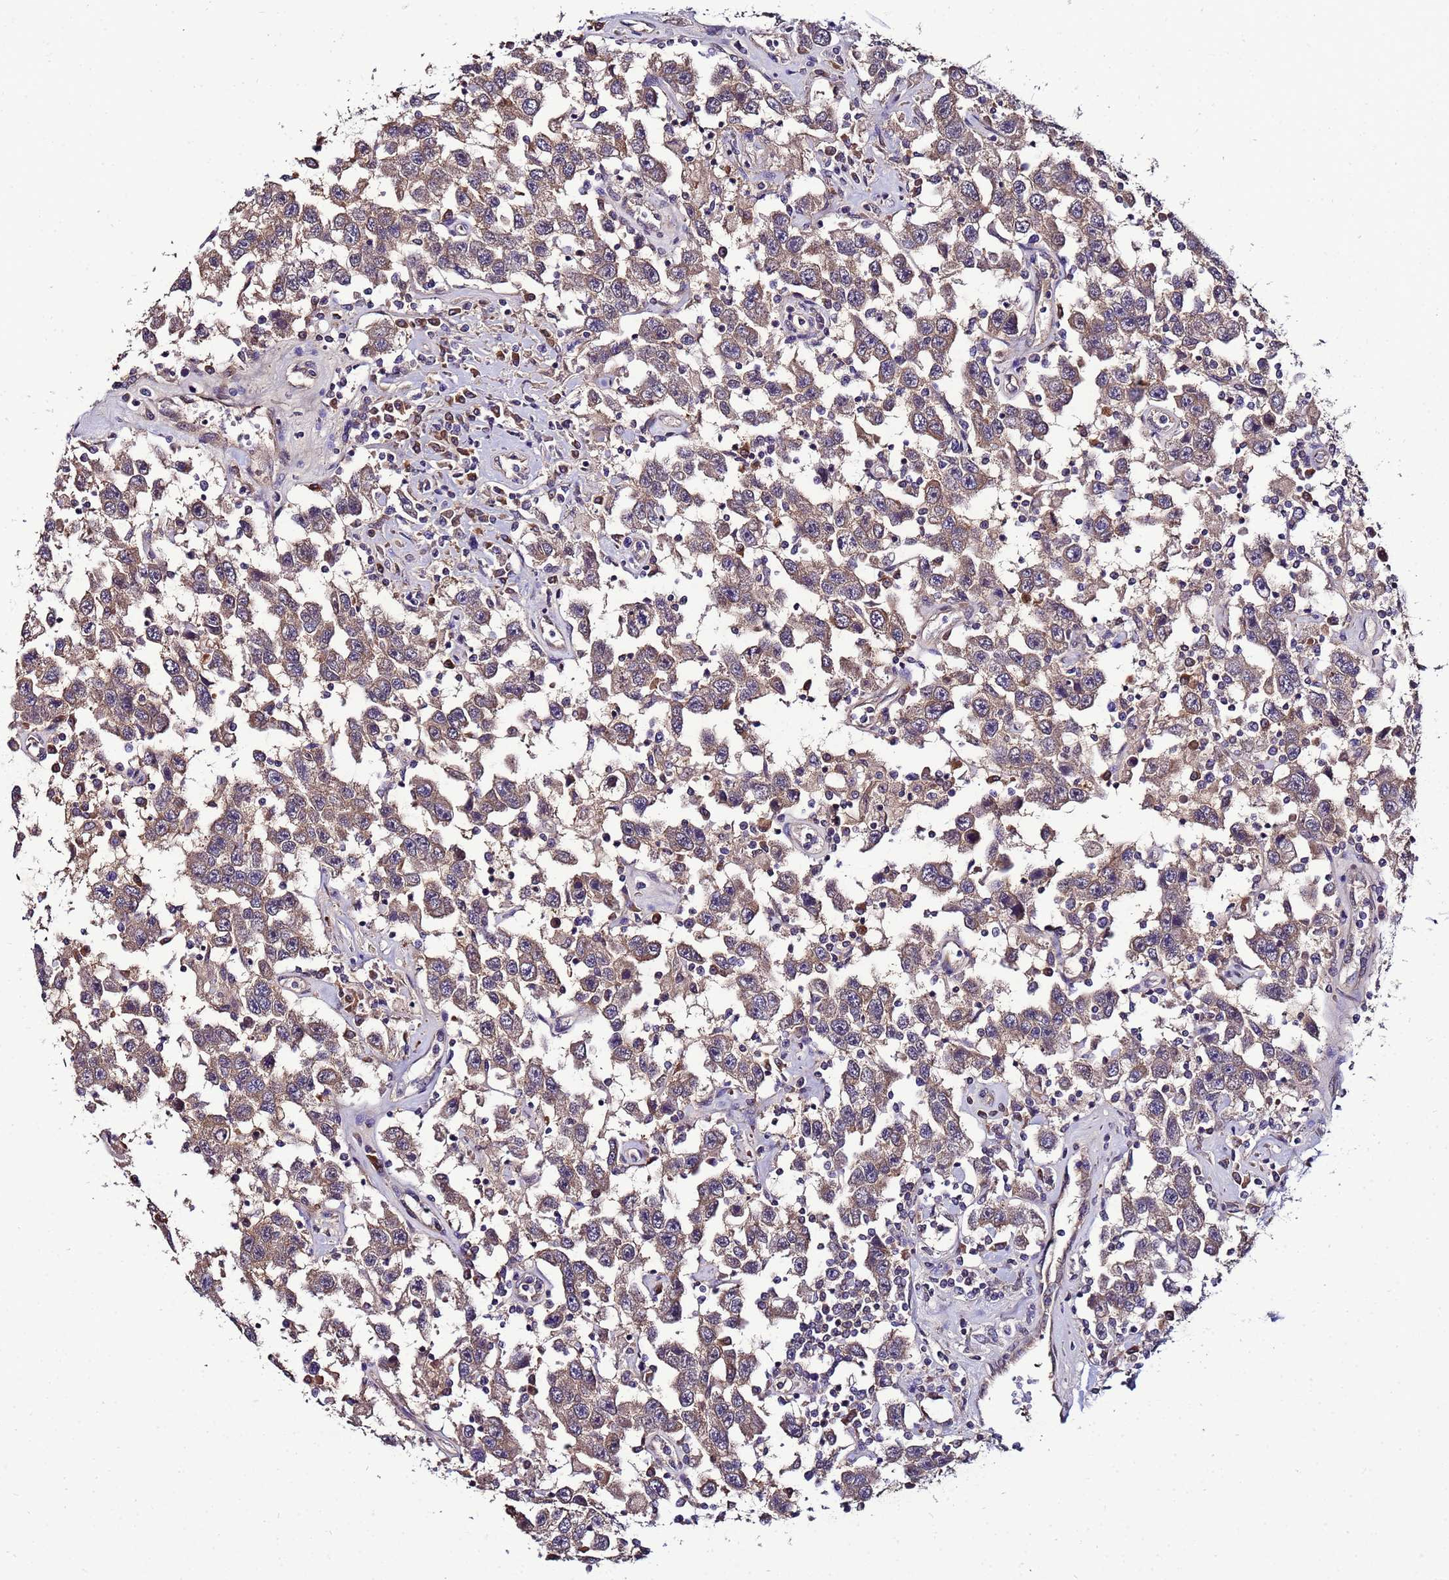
{"staining": {"intensity": "weak", "quantity": ">75%", "location": "cytoplasmic/membranous"}, "tissue": "testis cancer", "cell_type": "Tumor cells", "image_type": "cancer", "snomed": [{"axis": "morphology", "description": "Seminoma, NOS"}, {"axis": "topography", "description": "Testis"}], "caption": "Testis cancer stained for a protein exhibits weak cytoplasmic/membranous positivity in tumor cells.", "gene": "NAXE", "patient": {"sex": "male", "age": 41}}